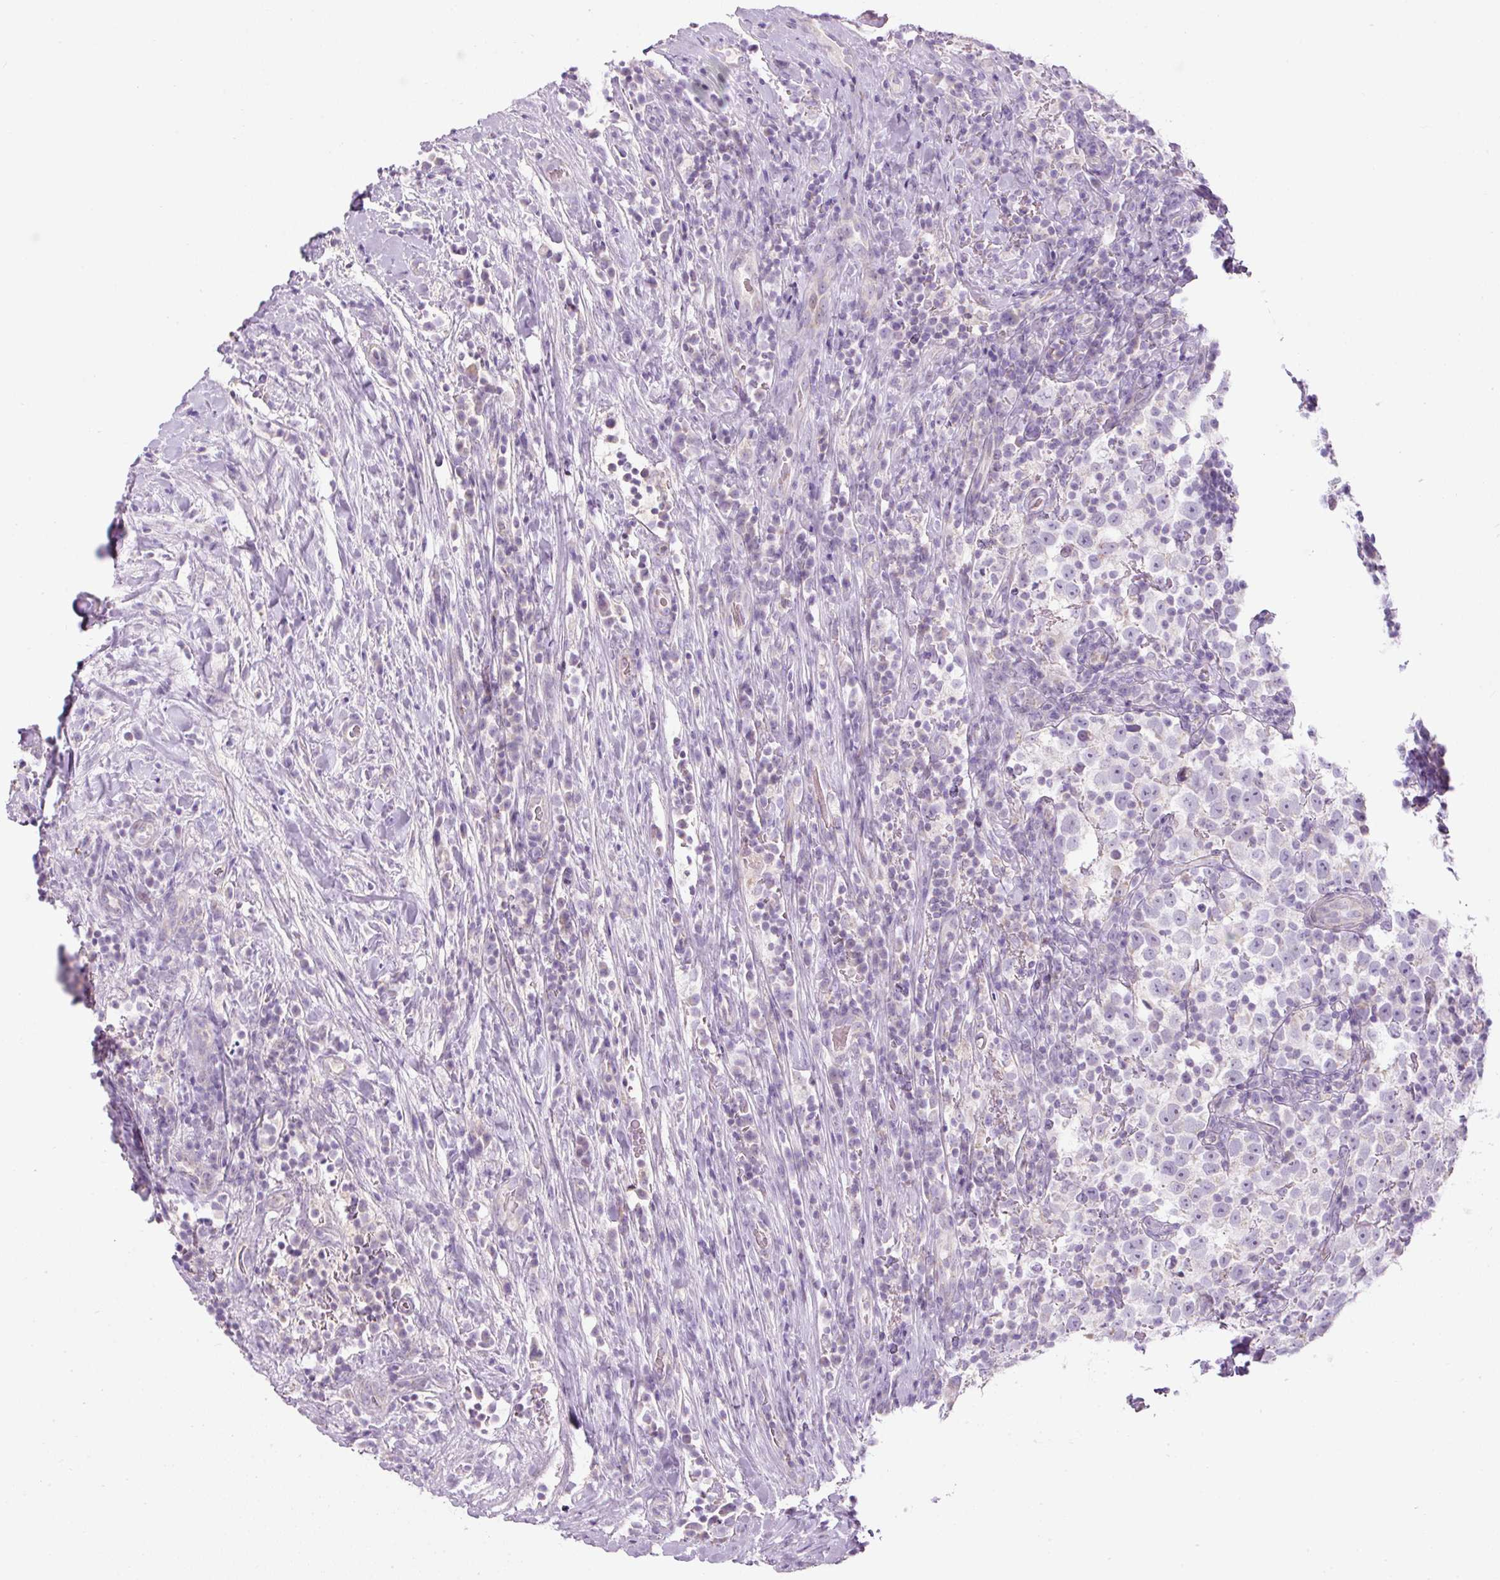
{"staining": {"intensity": "negative", "quantity": "none", "location": "none"}, "tissue": "testis cancer", "cell_type": "Tumor cells", "image_type": "cancer", "snomed": [{"axis": "morphology", "description": "Normal tissue, NOS"}, {"axis": "morphology", "description": "Seminoma, NOS"}, {"axis": "topography", "description": "Testis"}], "caption": "Tumor cells show no significant expression in testis seminoma.", "gene": "FGFBP3", "patient": {"sex": "male", "age": 43}}